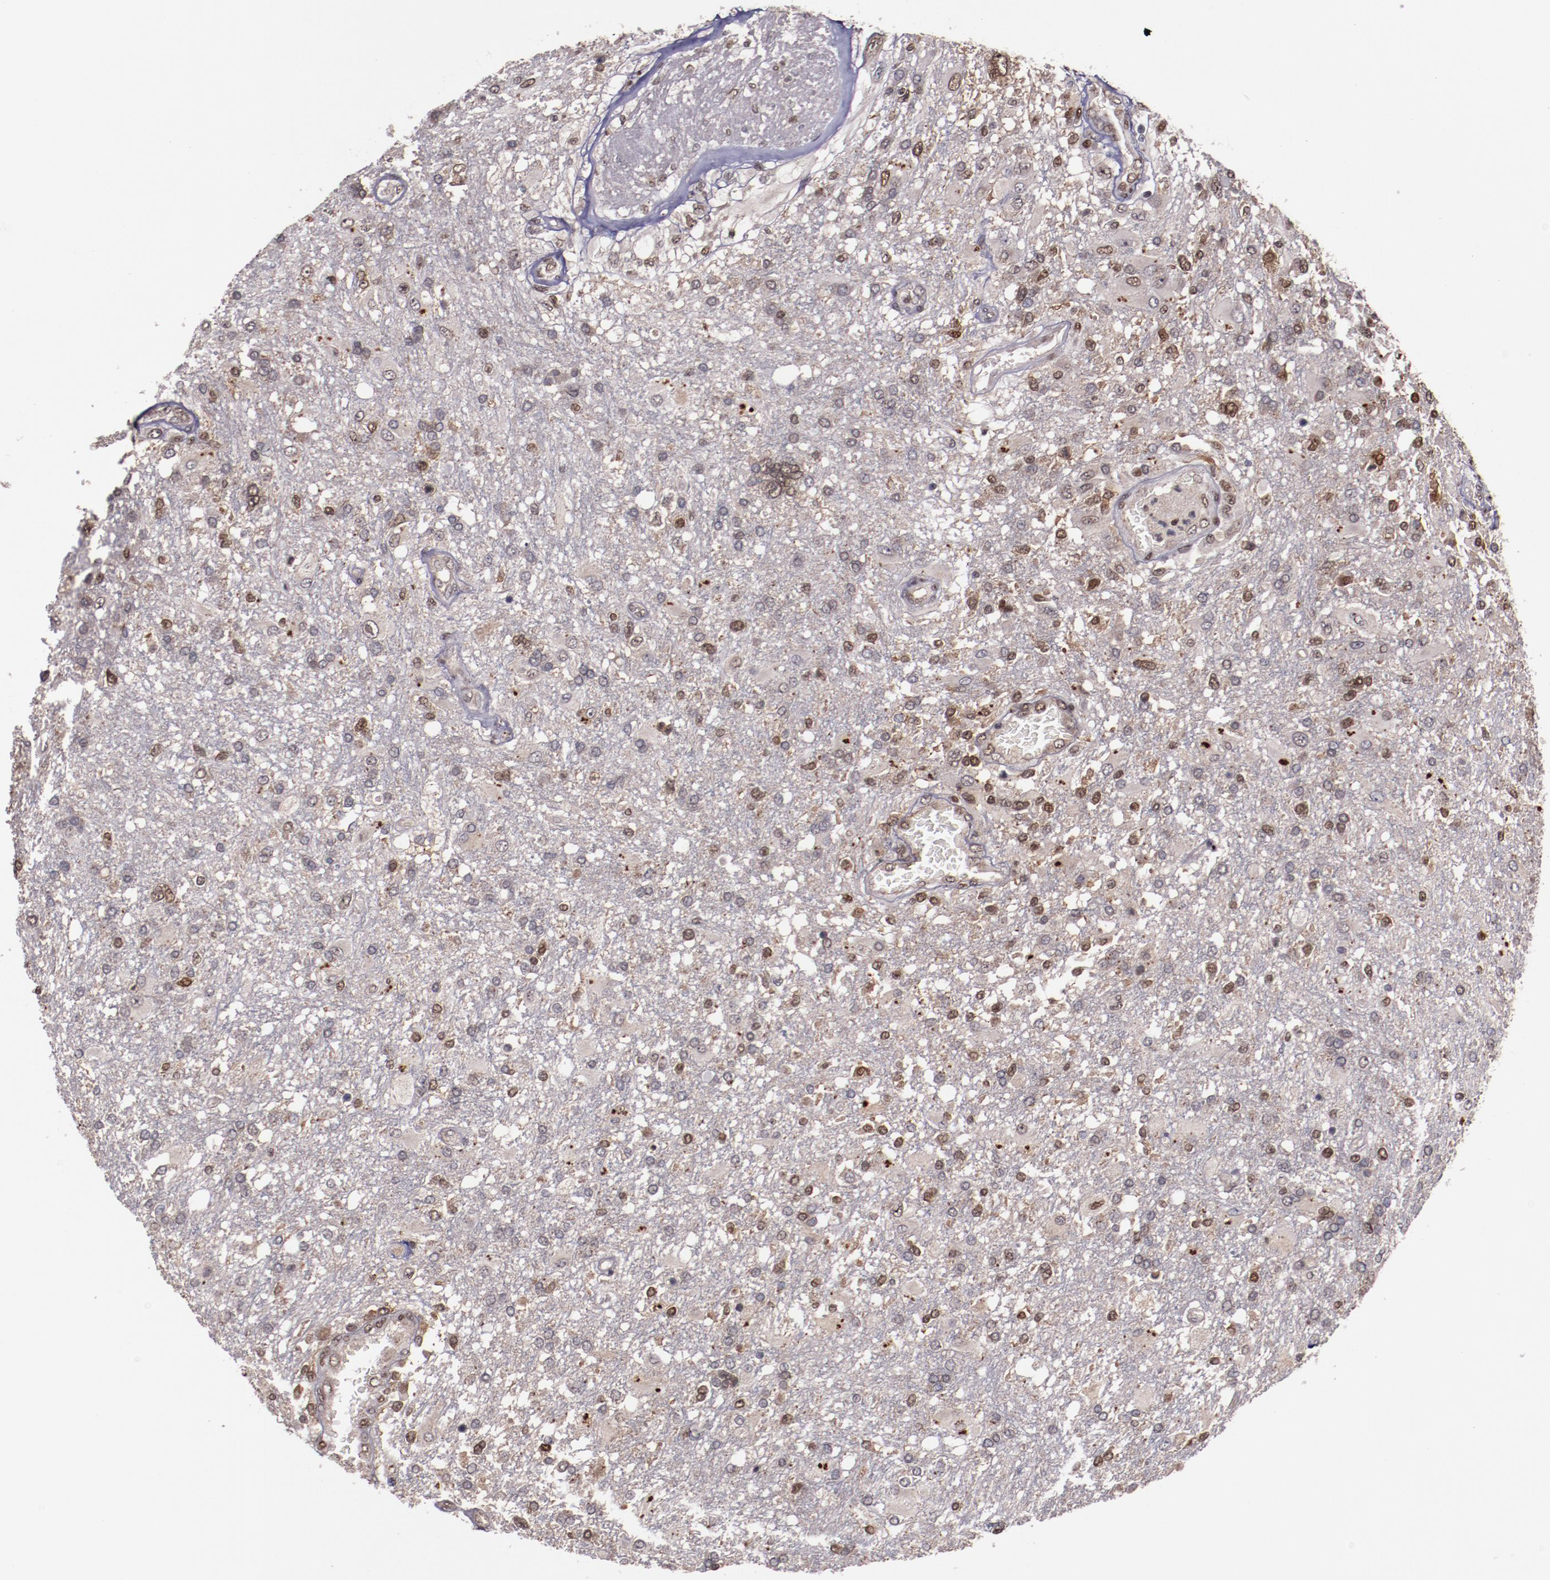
{"staining": {"intensity": "moderate", "quantity": "25%-75%", "location": "nuclear"}, "tissue": "glioma", "cell_type": "Tumor cells", "image_type": "cancer", "snomed": [{"axis": "morphology", "description": "Glioma, malignant, High grade"}, {"axis": "topography", "description": "Cerebral cortex"}], "caption": "A photomicrograph of glioma stained for a protein shows moderate nuclear brown staining in tumor cells. (DAB (3,3'-diaminobenzidine) = brown stain, brightfield microscopy at high magnification).", "gene": "CHEK2", "patient": {"sex": "male", "age": 79}}